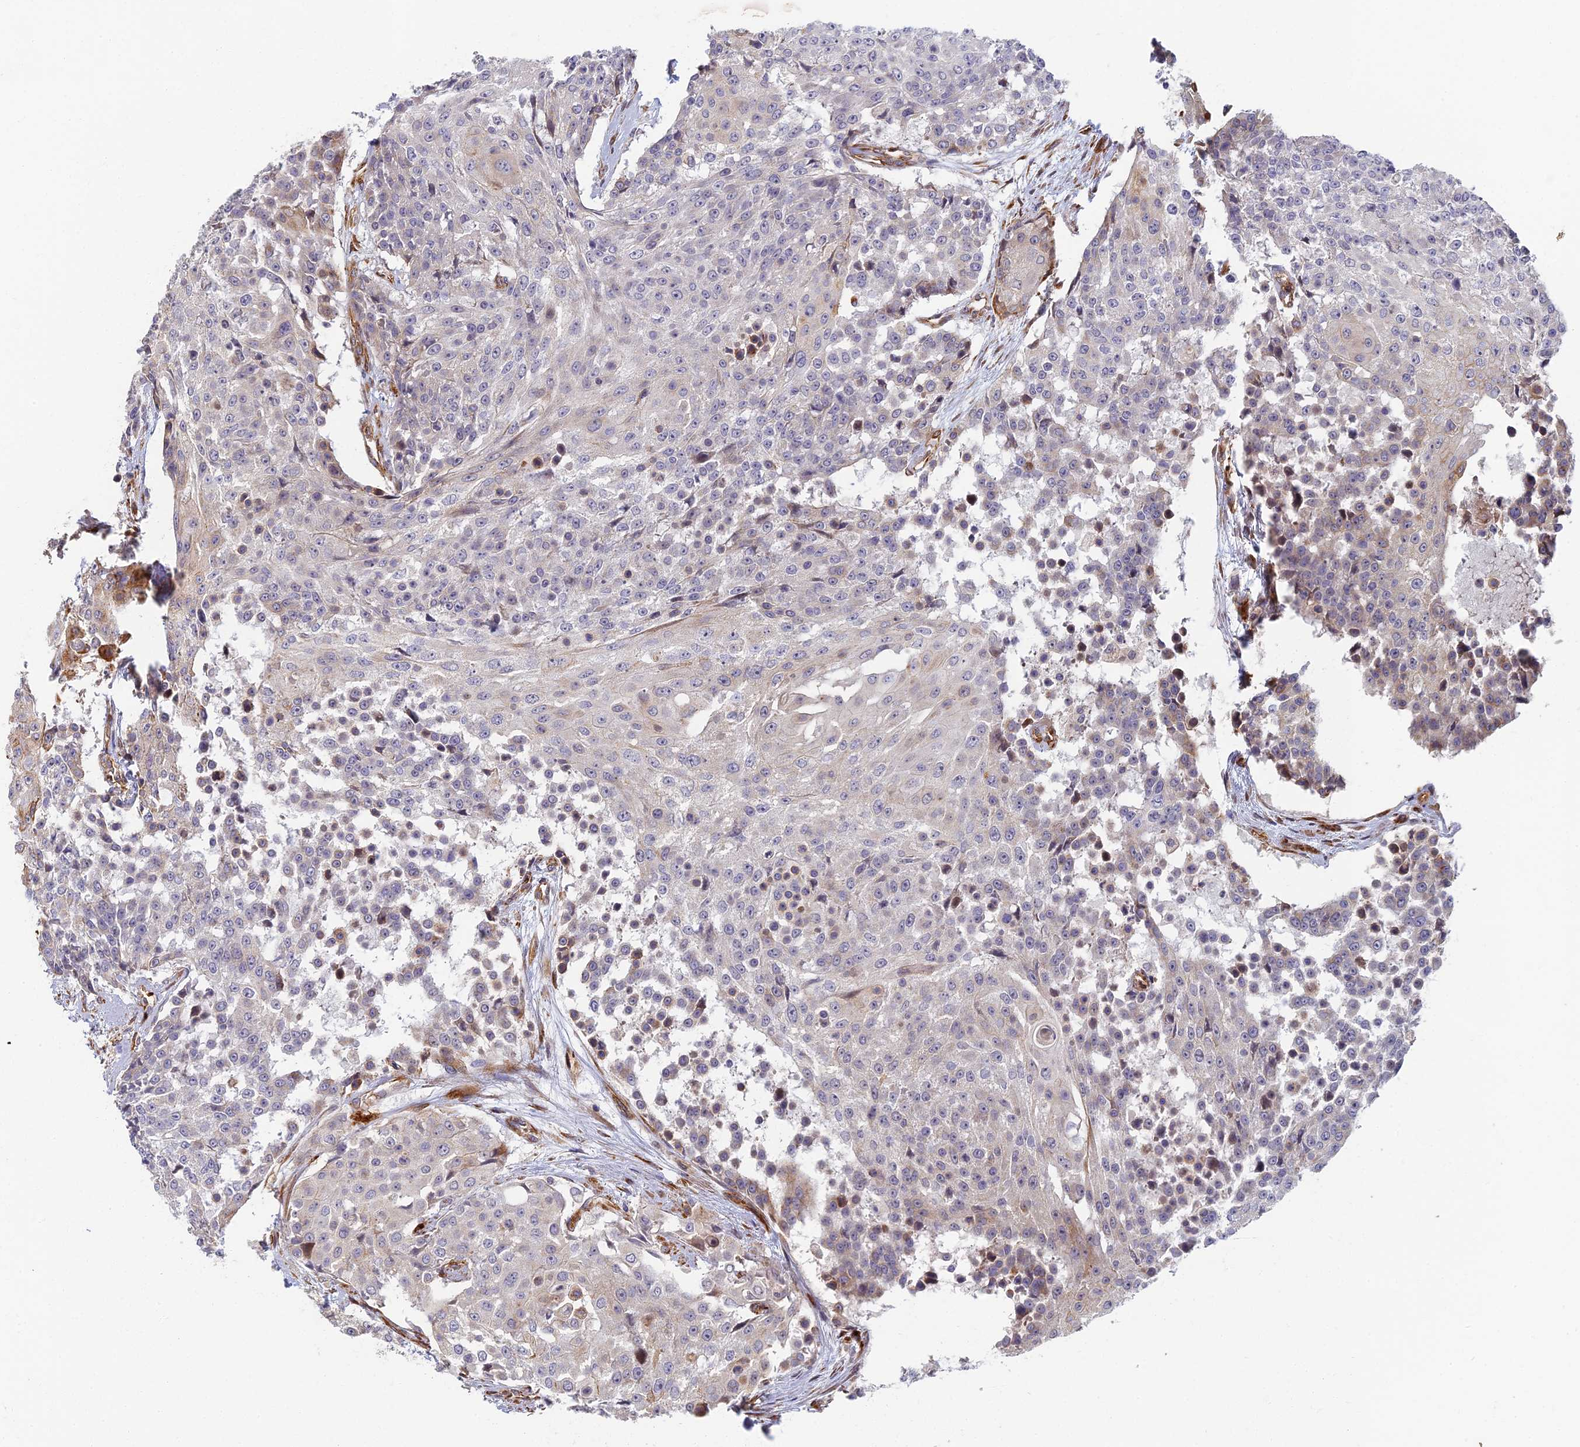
{"staining": {"intensity": "negative", "quantity": "none", "location": "none"}, "tissue": "urothelial cancer", "cell_type": "Tumor cells", "image_type": "cancer", "snomed": [{"axis": "morphology", "description": "Urothelial carcinoma, High grade"}, {"axis": "topography", "description": "Urinary bladder"}], "caption": "The image demonstrates no significant positivity in tumor cells of urothelial cancer.", "gene": "ABCB10", "patient": {"sex": "female", "age": 63}}